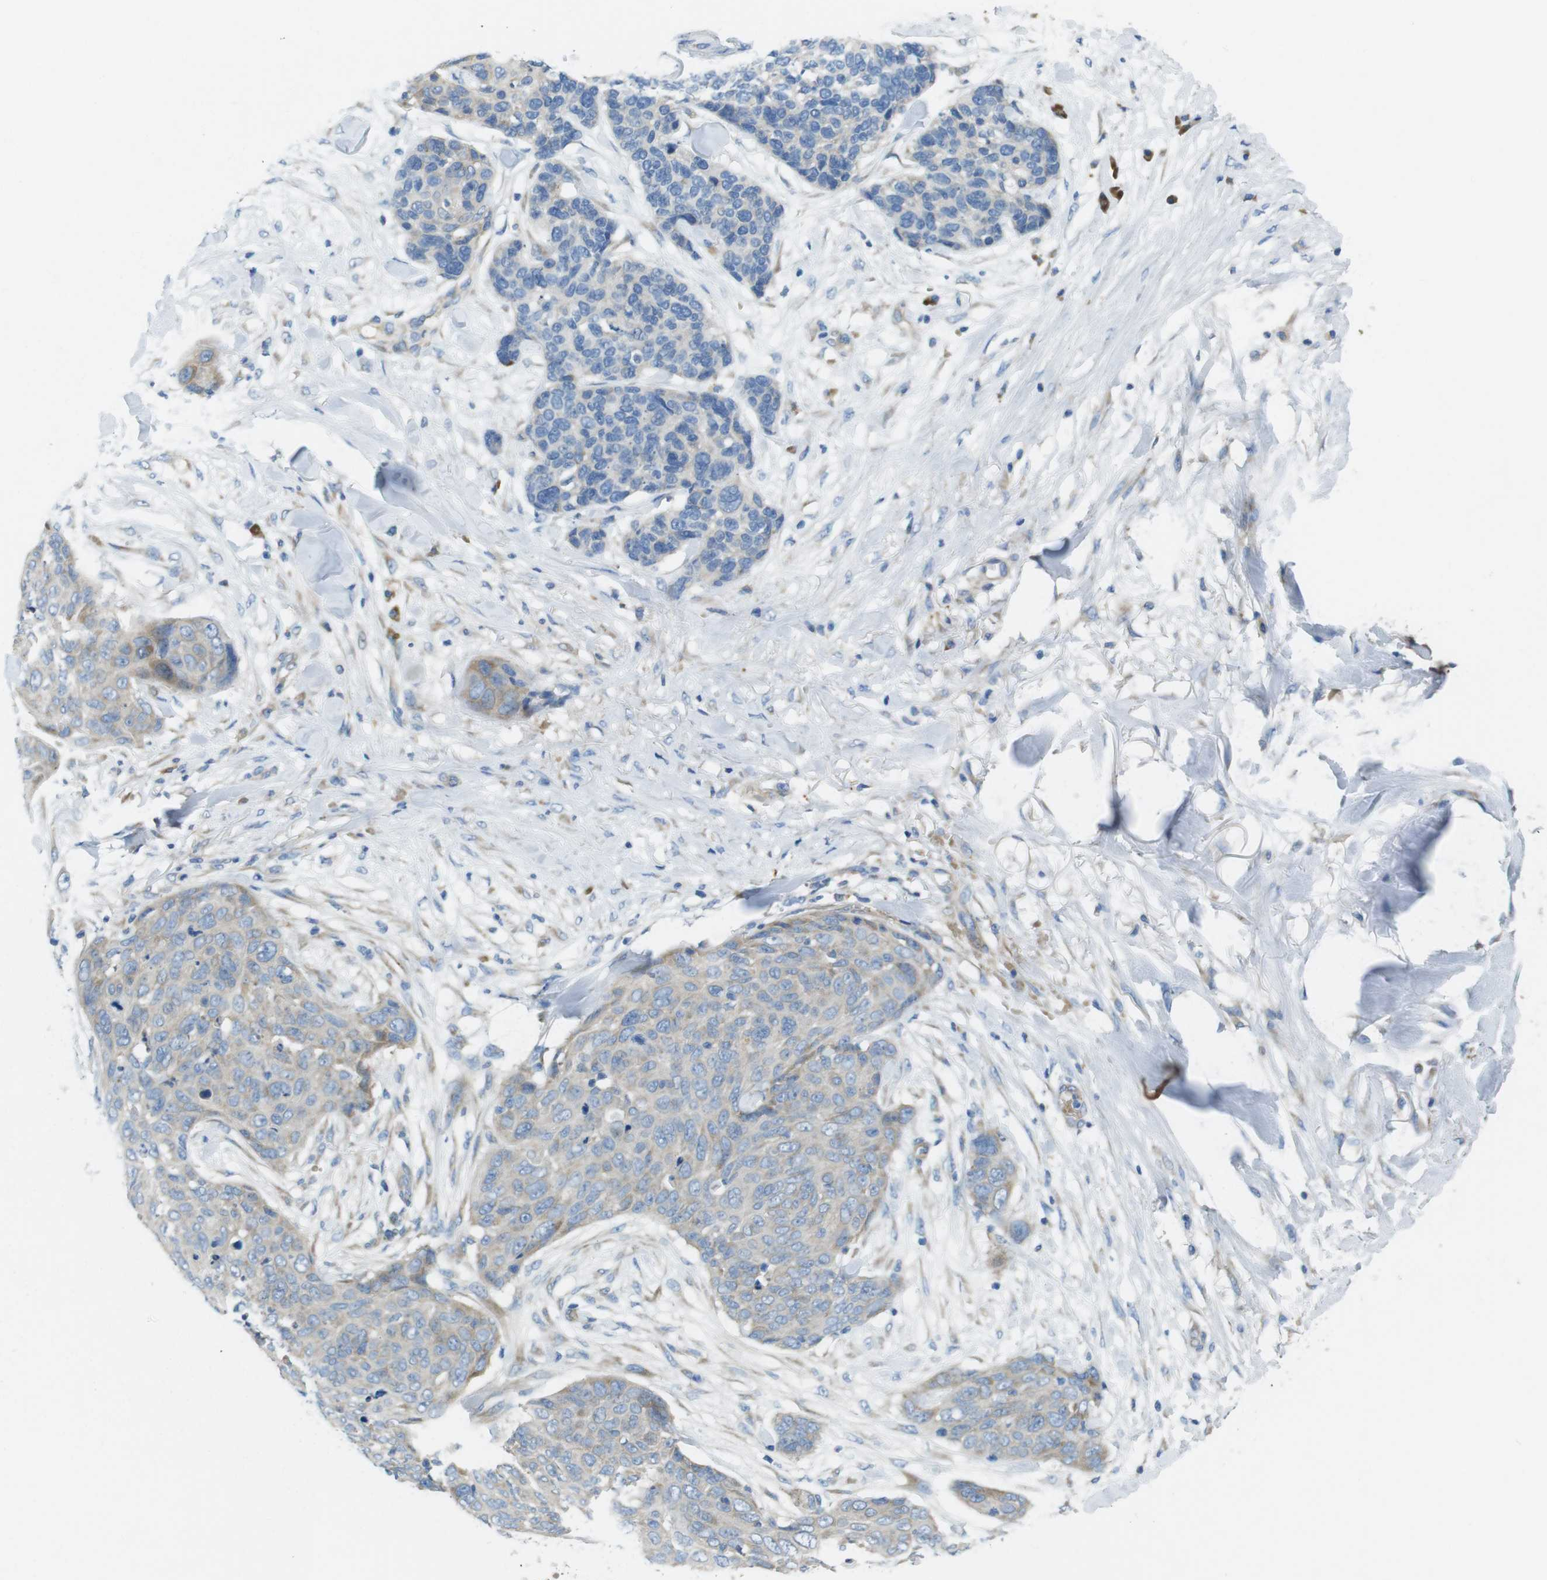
{"staining": {"intensity": "weak", "quantity": "25%-75%", "location": "cytoplasmic/membranous"}, "tissue": "skin cancer", "cell_type": "Tumor cells", "image_type": "cancer", "snomed": [{"axis": "morphology", "description": "Squamous cell carcinoma in situ, NOS"}, {"axis": "morphology", "description": "Squamous cell carcinoma, NOS"}, {"axis": "topography", "description": "Skin"}], "caption": "Immunohistochemical staining of human squamous cell carcinoma (skin) reveals low levels of weak cytoplasmic/membranous protein positivity in approximately 25%-75% of tumor cells.", "gene": "TMEM234", "patient": {"sex": "male", "age": 93}}